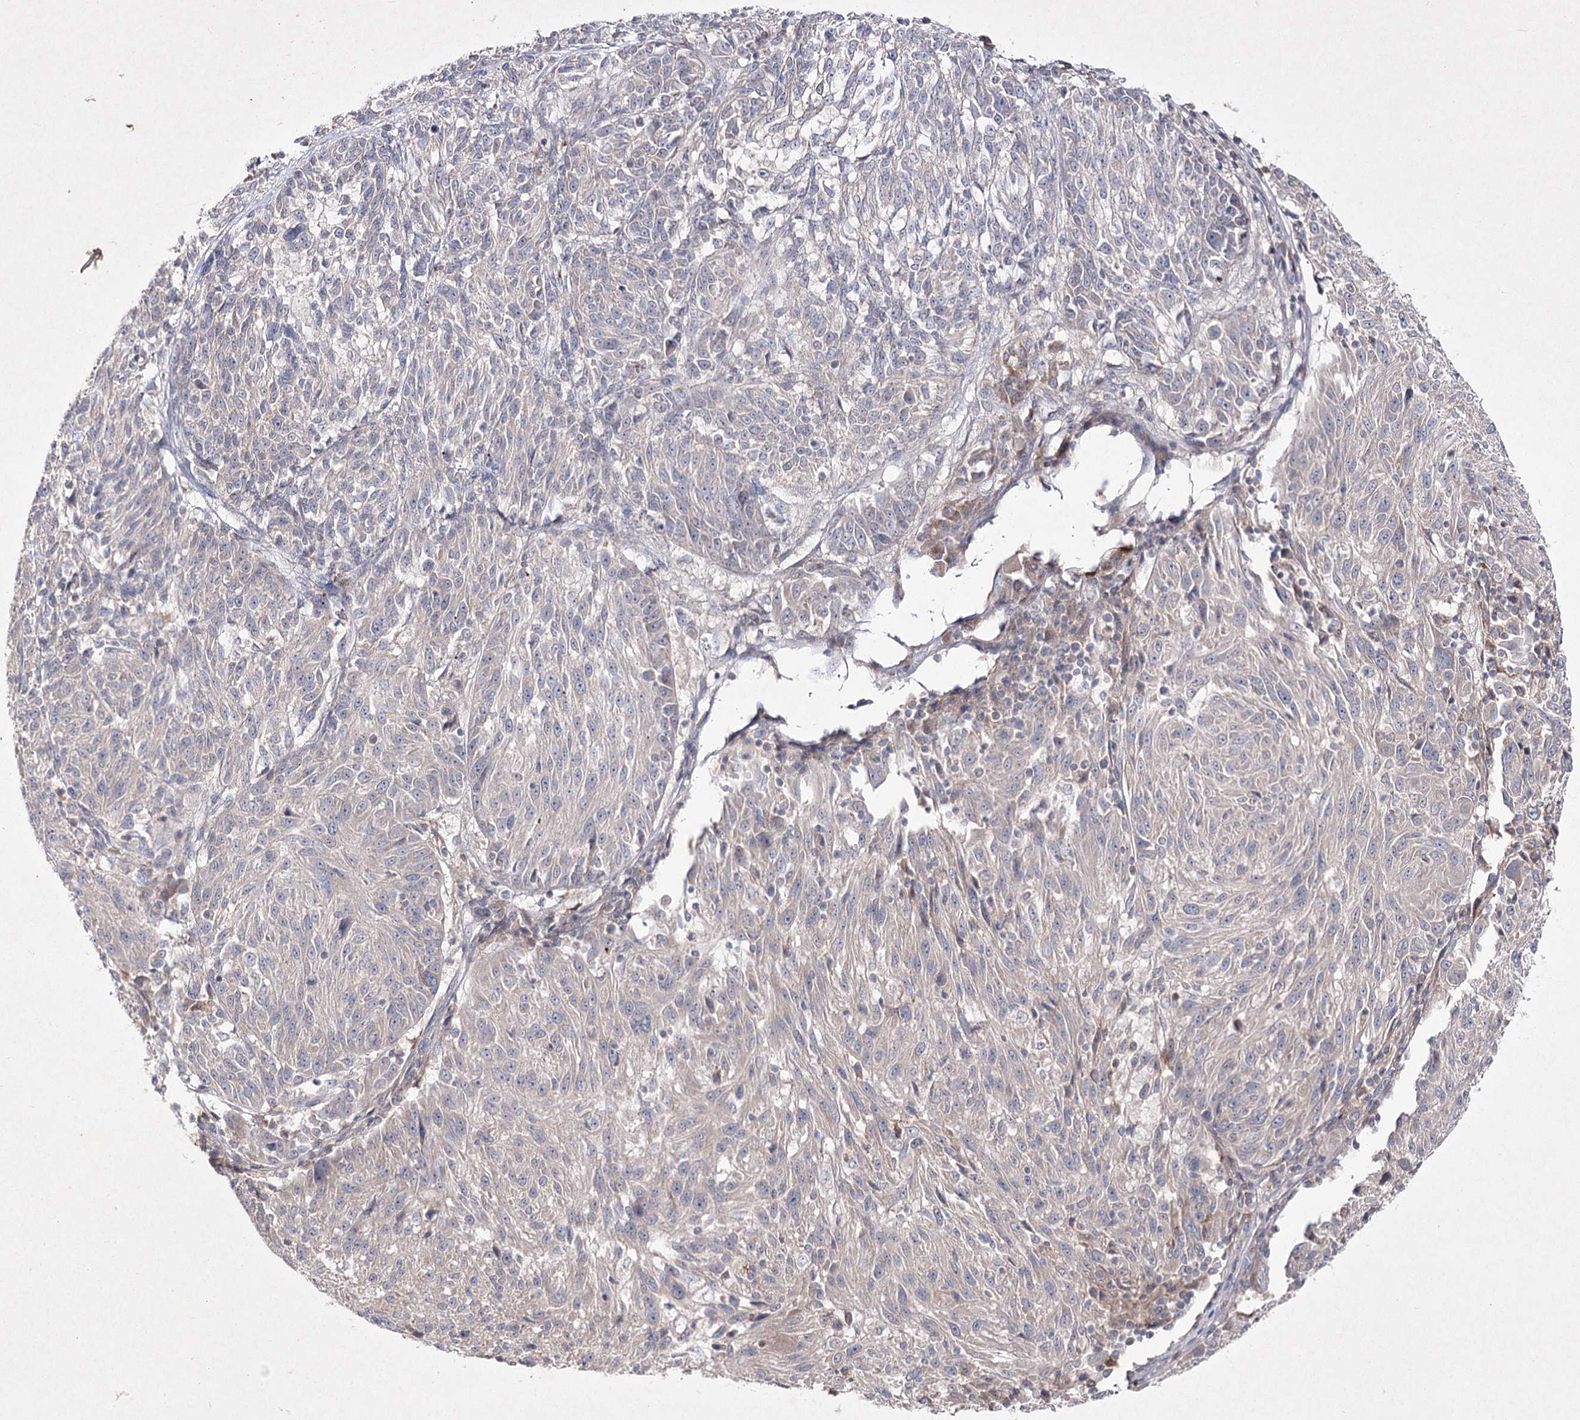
{"staining": {"intensity": "negative", "quantity": "none", "location": "none"}, "tissue": "melanoma", "cell_type": "Tumor cells", "image_type": "cancer", "snomed": [{"axis": "morphology", "description": "Malignant melanoma, NOS"}, {"axis": "topography", "description": "Skin"}], "caption": "Malignant melanoma was stained to show a protein in brown. There is no significant staining in tumor cells. (DAB (3,3'-diaminobenzidine) immunohistochemistry visualized using brightfield microscopy, high magnification).", "gene": "CIB2", "patient": {"sex": "male", "age": 53}}